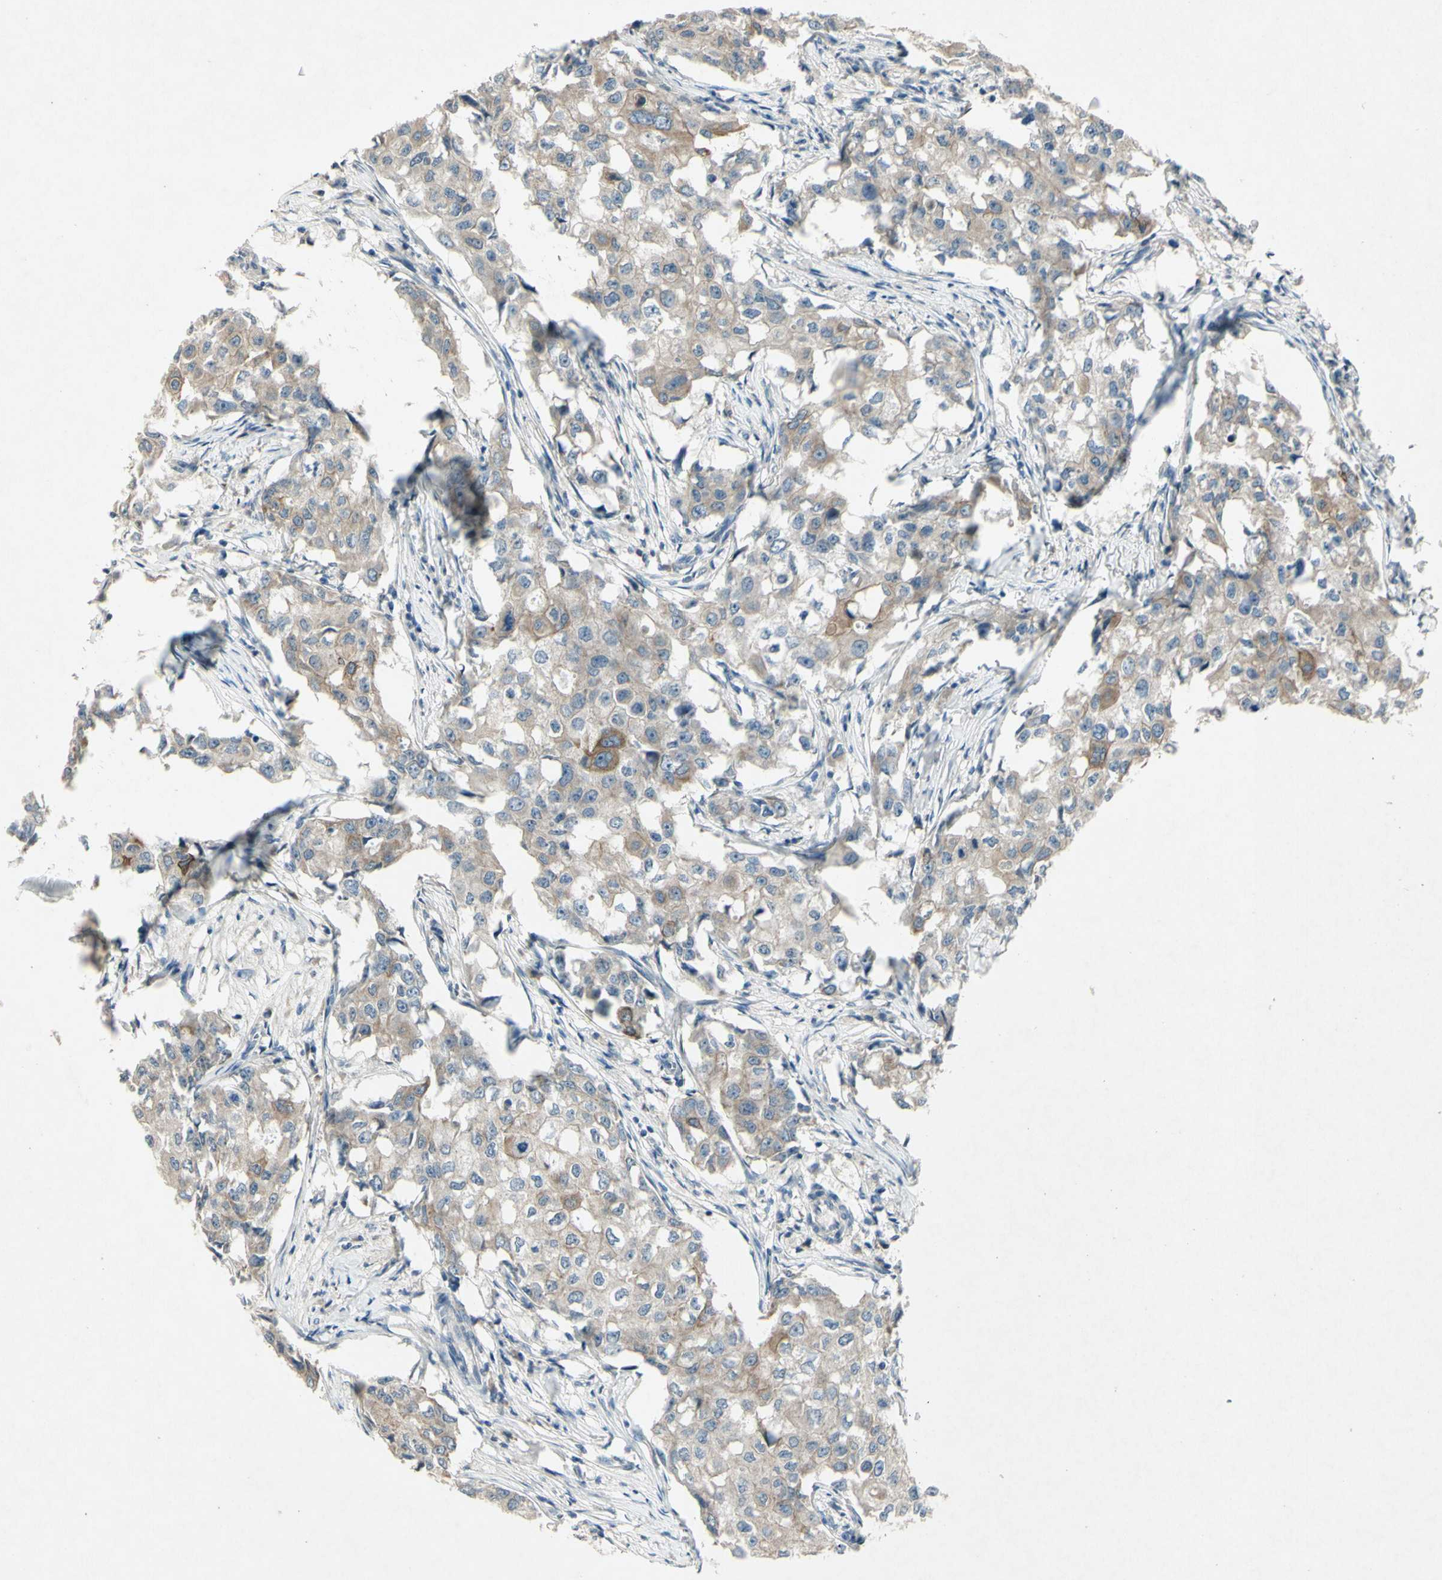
{"staining": {"intensity": "weak", "quantity": ">75%", "location": "cytoplasmic/membranous"}, "tissue": "breast cancer", "cell_type": "Tumor cells", "image_type": "cancer", "snomed": [{"axis": "morphology", "description": "Duct carcinoma"}, {"axis": "topography", "description": "Breast"}], "caption": "This is an image of immunohistochemistry staining of breast cancer, which shows weak positivity in the cytoplasmic/membranous of tumor cells.", "gene": "TIMM21", "patient": {"sex": "female", "age": 27}}